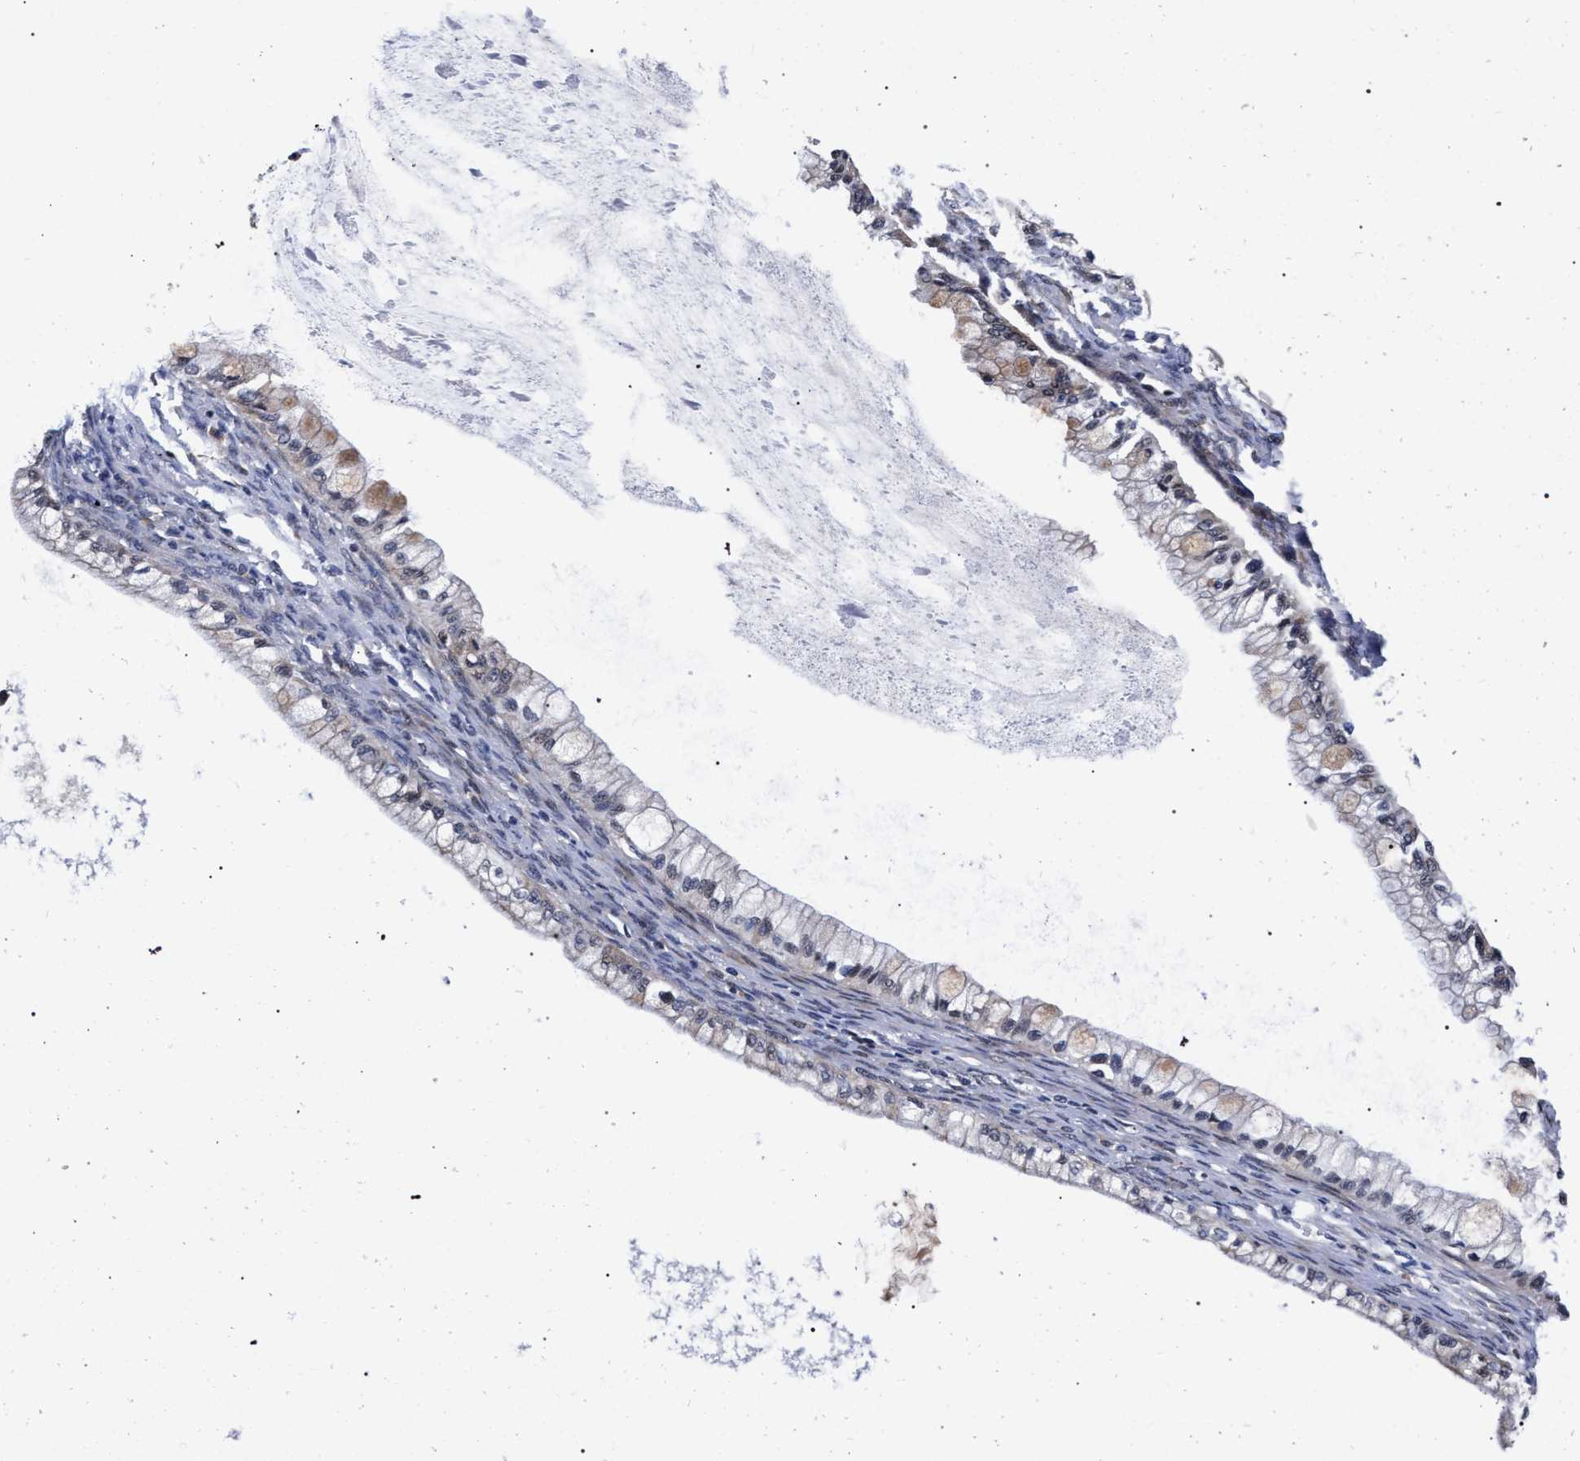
{"staining": {"intensity": "weak", "quantity": "<25%", "location": "cytoplasmic/membranous"}, "tissue": "ovarian cancer", "cell_type": "Tumor cells", "image_type": "cancer", "snomed": [{"axis": "morphology", "description": "Cystadenocarcinoma, mucinous, NOS"}, {"axis": "topography", "description": "Ovary"}], "caption": "Ovarian mucinous cystadenocarcinoma stained for a protein using IHC reveals no positivity tumor cells.", "gene": "ZNF462", "patient": {"sex": "female", "age": 57}}